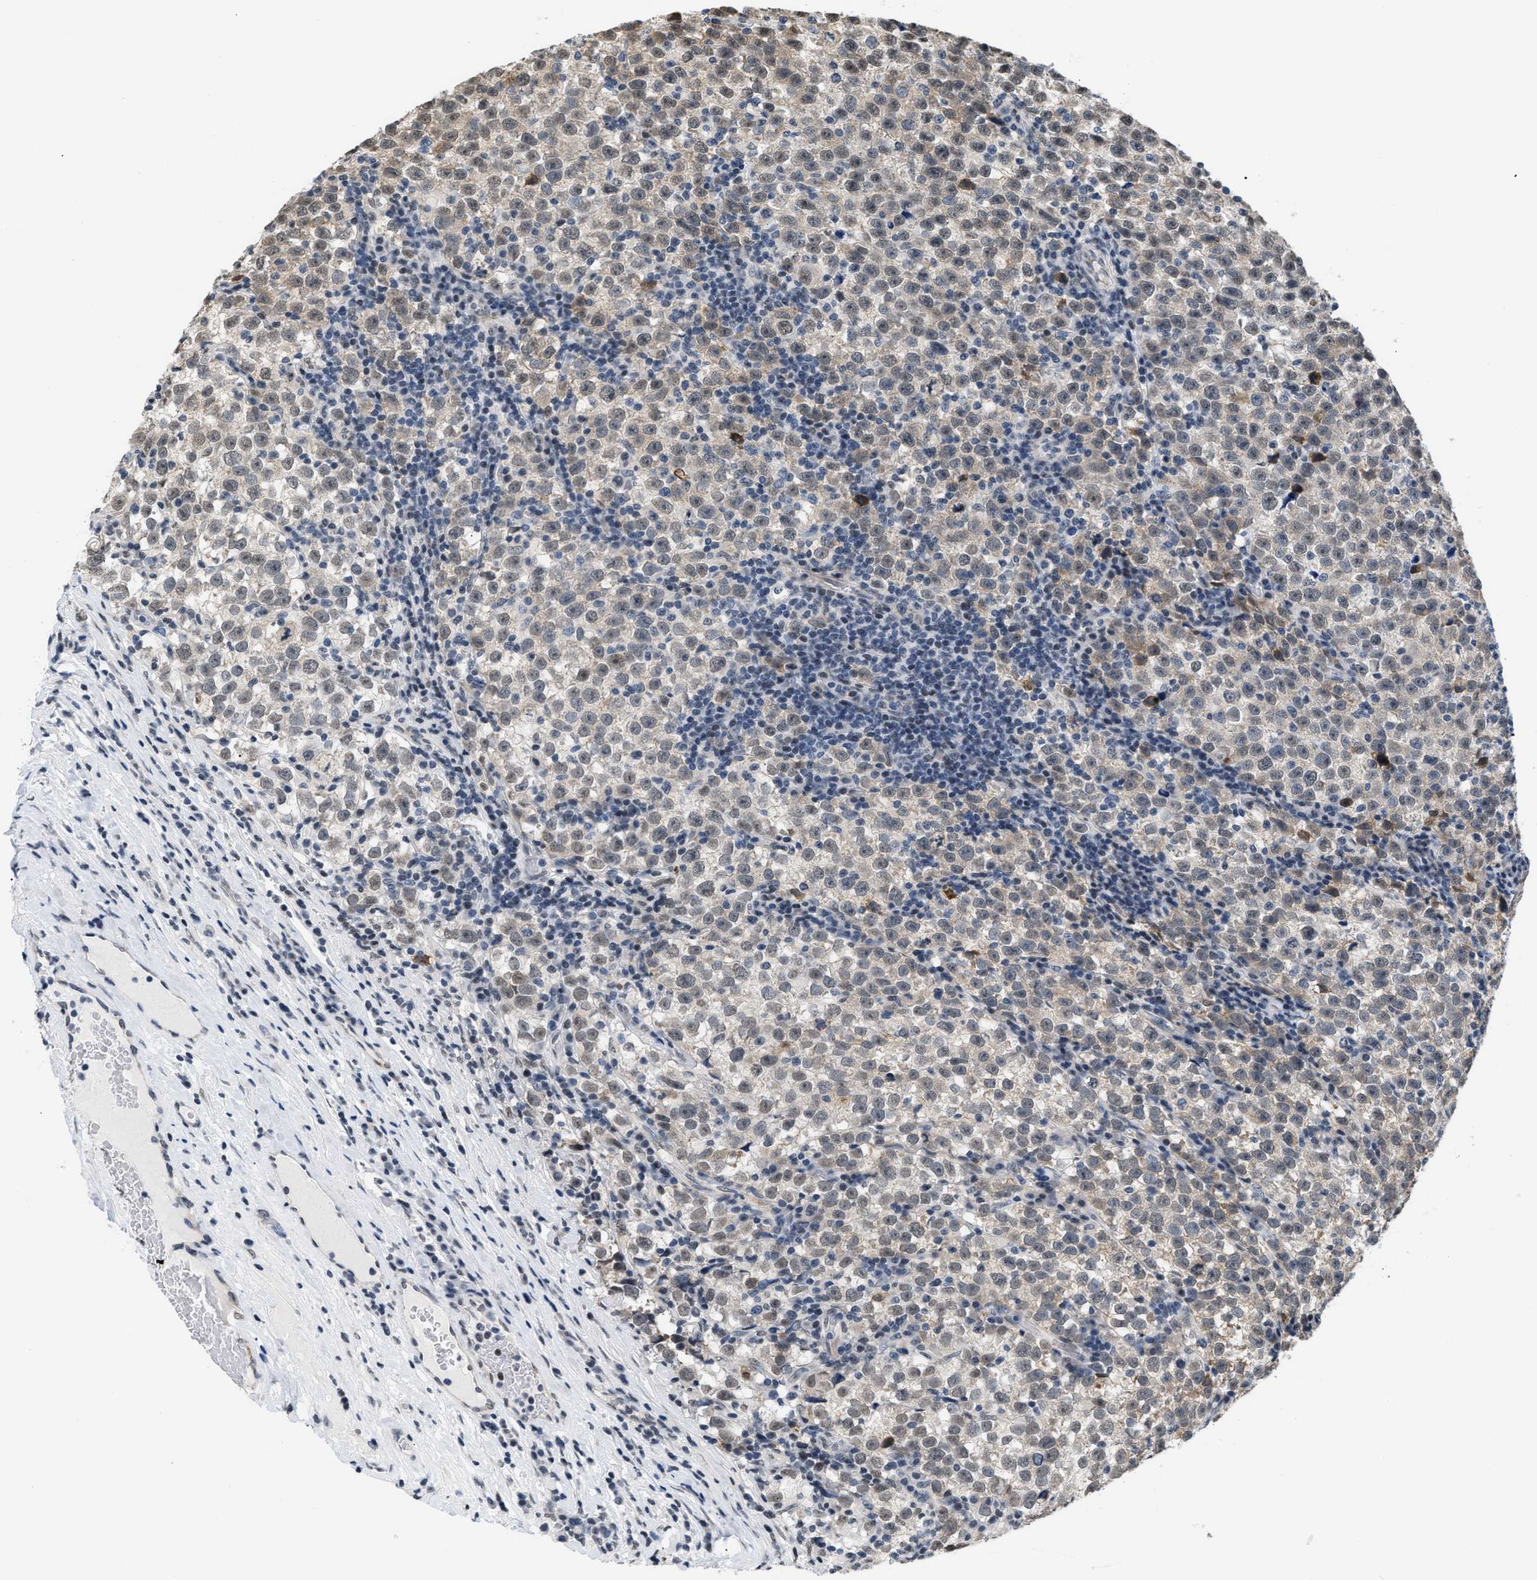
{"staining": {"intensity": "weak", "quantity": "25%-75%", "location": "nuclear"}, "tissue": "testis cancer", "cell_type": "Tumor cells", "image_type": "cancer", "snomed": [{"axis": "morphology", "description": "Normal tissue, NOS"}, {"axis": "morphology", "description": "Seminoma, NOS"}, {"axis": "topography", "description": "Testis"}], "caption": "Immunohistochemistry (IHC) of testis cancer exhibits low levels of weak nuclear expression in about 25%-75% of tumor cells.", "gene": "RAF1", "patient": {"sex": "male", "age": 43}}